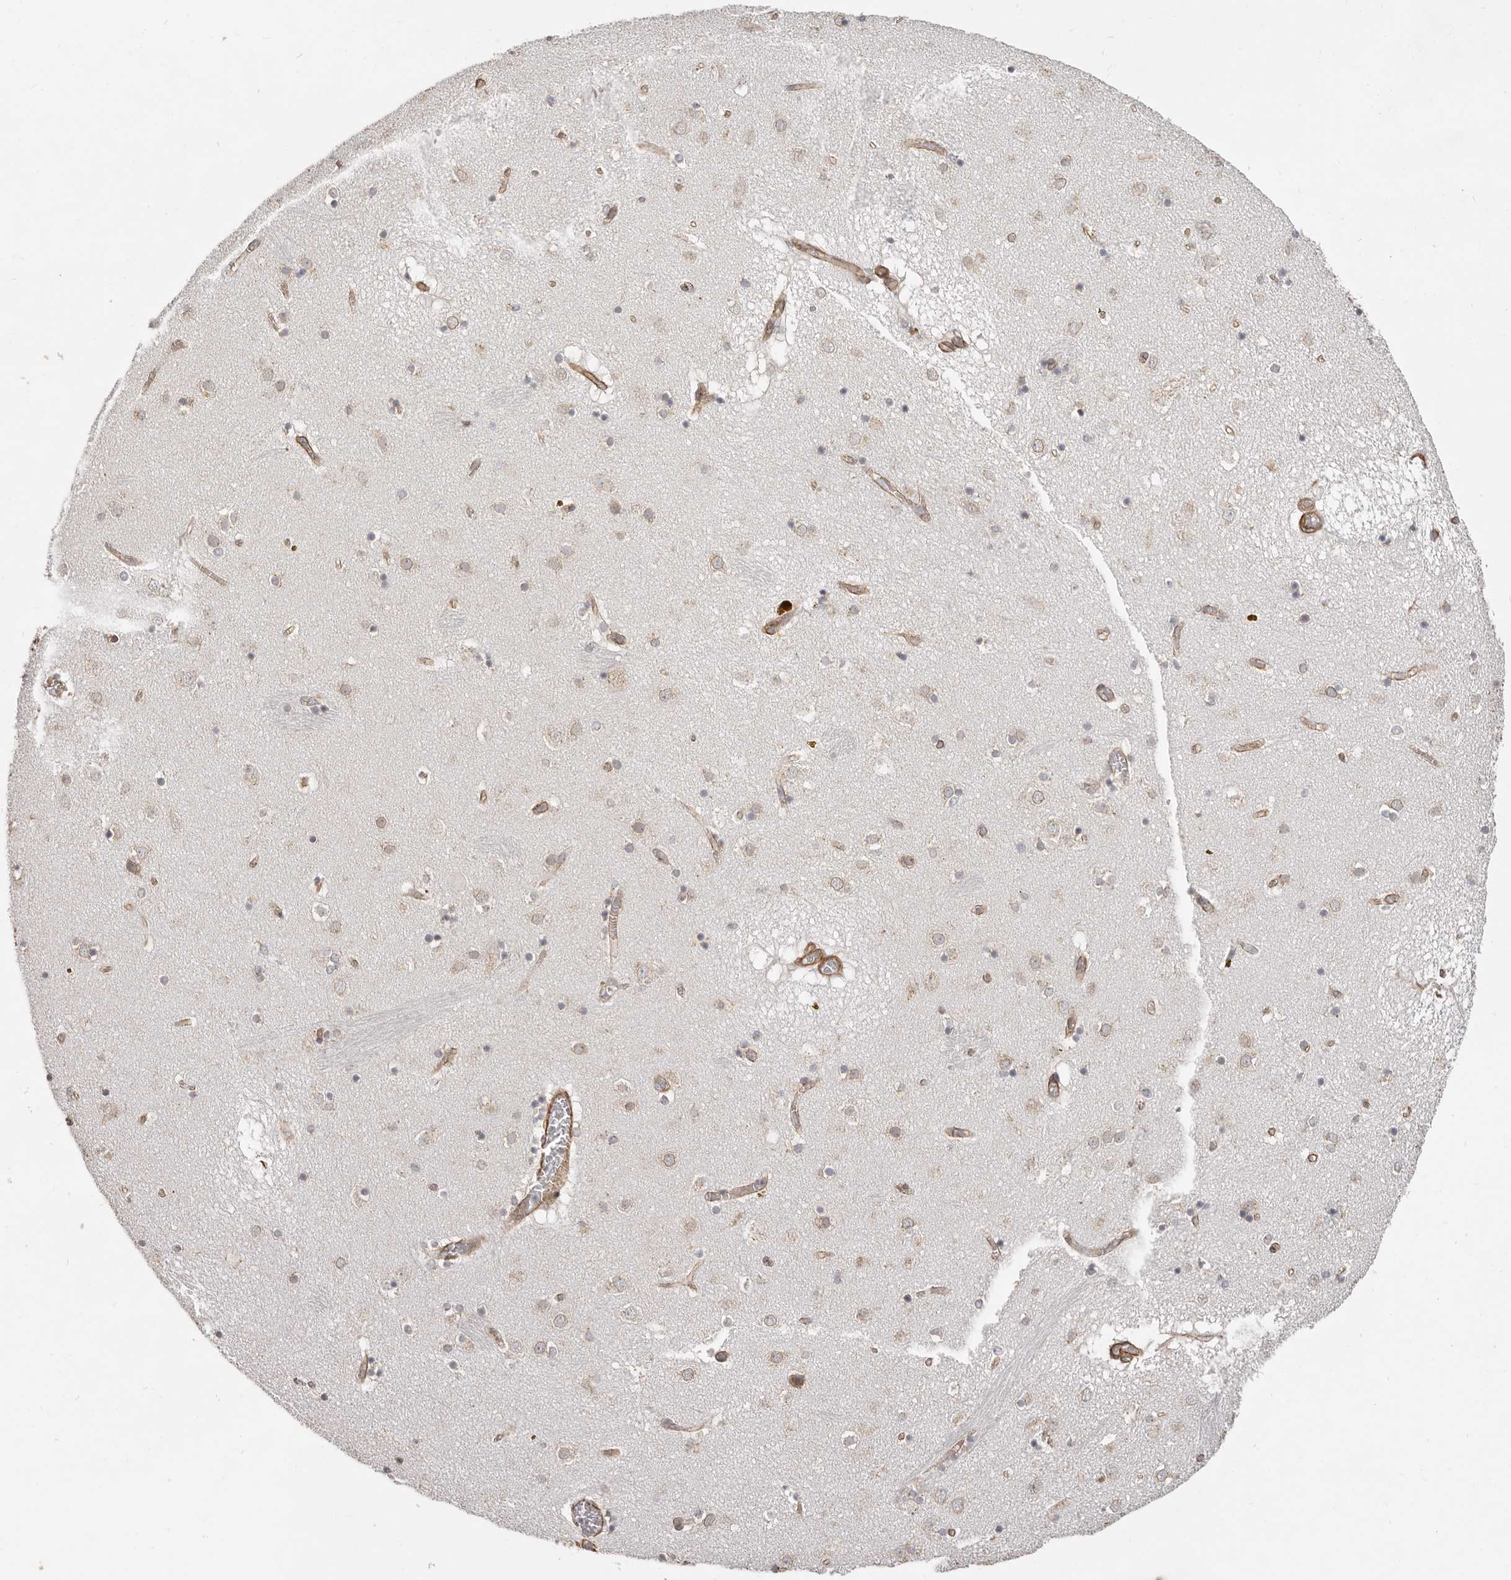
{"staining": {"intensity": "weak", "quantity": ">75%", "location": "cytoplasmic/membranous"}, "tissue": "caudate", "cell_type": "Glial cells", "image_type": "normal", "snomed": [{"axis": "morphology", "description": "Normal tissue, NOS"}, {"axis": "topography", "description": "Lateral ventricle wall"}], "caption": "This histopathology image demonstrates immunohistochemistry staining of normal human caudate, with low weak cytoplasmic/membranous expression in about >75% of glial cells.", "gene": "RABAC1", "patient": {"sex": "male", "age": 70}}